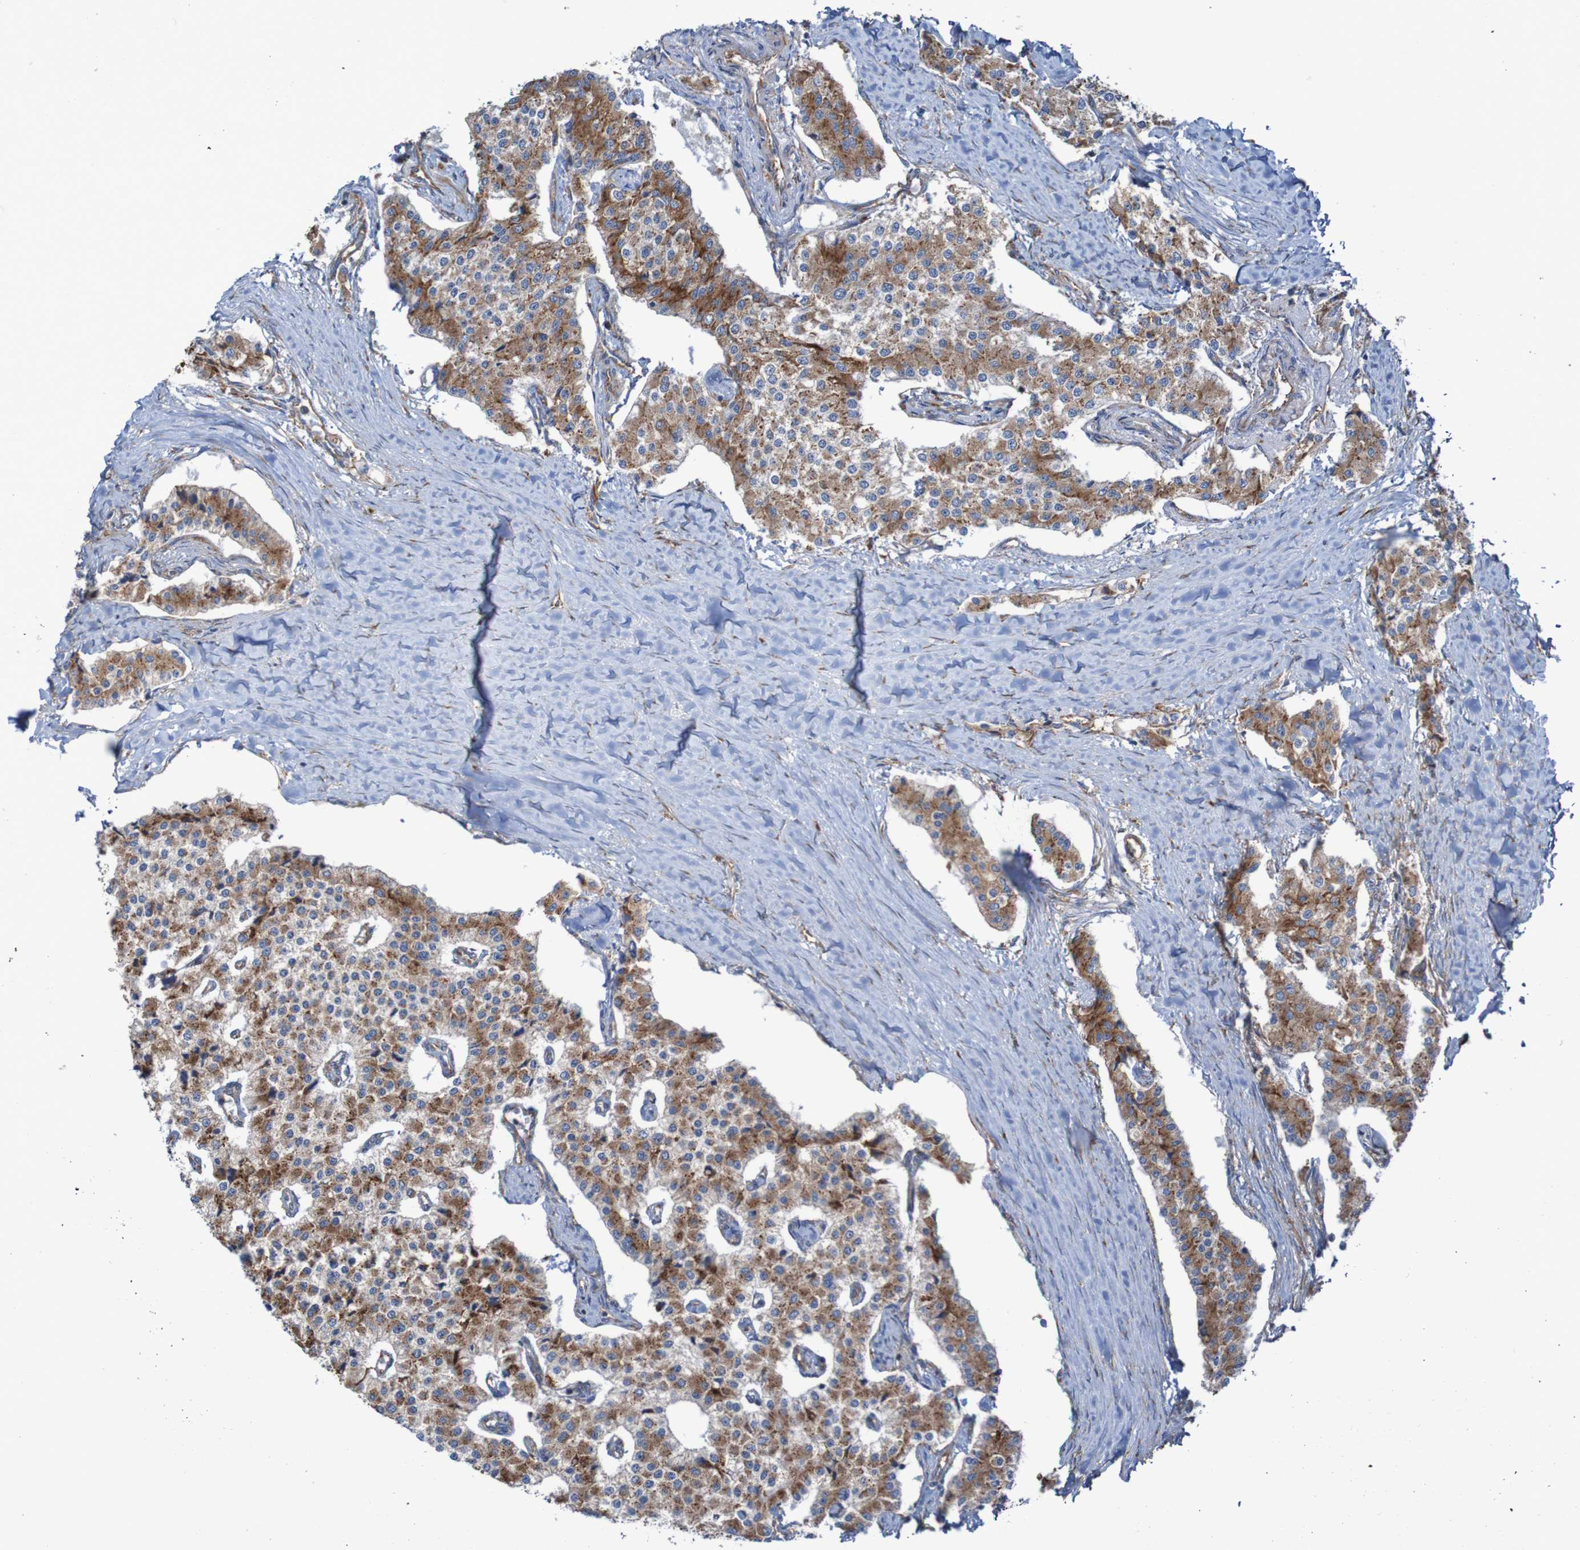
{"staining": {"intensity": "moderate", "quantity": ">75%", "location": "cytoplasmic/membranous"}, "tissue": "carcinoid", "cell_type": "Tumor cells", "image_type": "cancer", "snomed": [{"axis": "morphology", "description": "Carcinoid, malignant, NOS"}, {"axis": "topography", "description": "Colon"}], "caption": "A brown stain shows moderate cytoplasmic/membranous positivity of a protein in carcinoid tumor cells. Using DAB (3,3'-diaminobenzidine) (brown) and hematoxylin (blue) stains, captured at high magnification using brightfield microscopy.", "gene": "RPL10", "patient": {"sex": "female", "age": 52}}